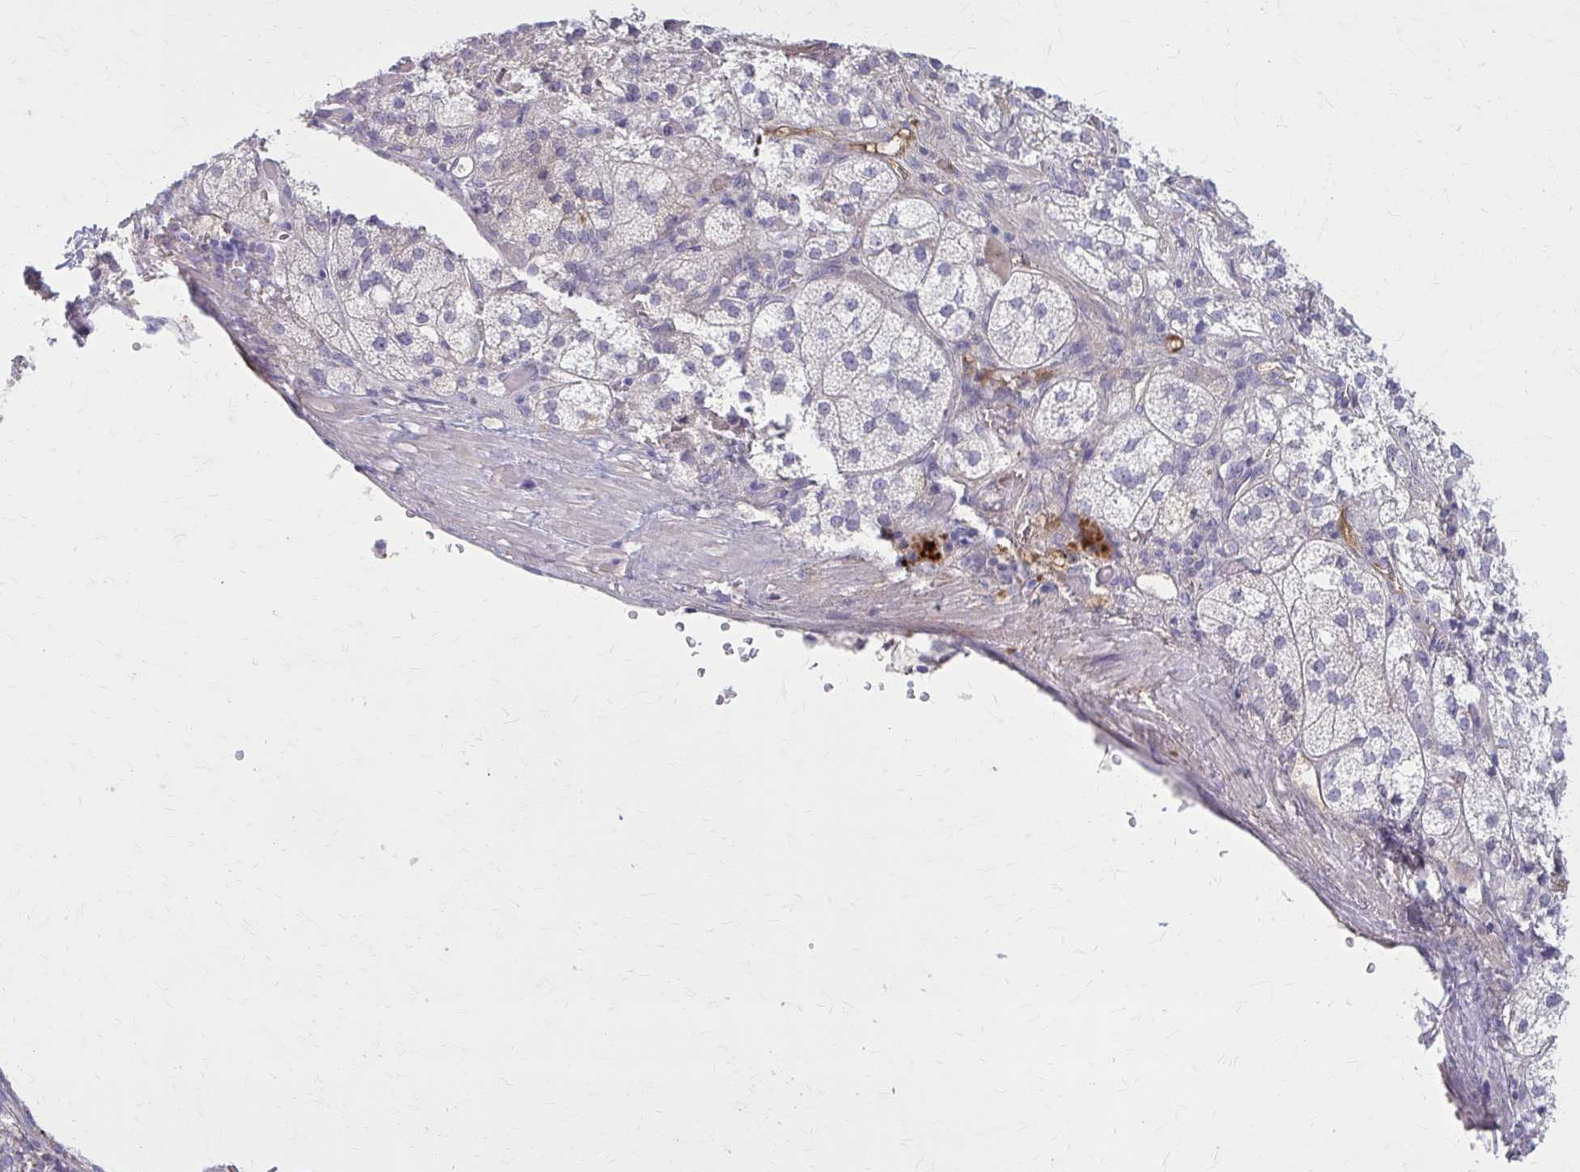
{"staining": {"intensity": "weak", "quantity": "25%-75%", "location": "cytoplasmic/membranous"}, "tissue": "adrenal gland", "cell_type": "Glandular cells", "image_type": "normal", "snomed": [{"axis": "morphology", "description": "Normal tissue, NOS"}, {"axis": "topography", "description": "Adrenal gland"}], "caption": "This is an image of IHC staining of unremarkable adrenal gland, which shows weak positivity in the cytoplasmic/membranous of glandular cells.", "gene": "SERPIND1", "patient": {"sex": "female", "age": 60}}